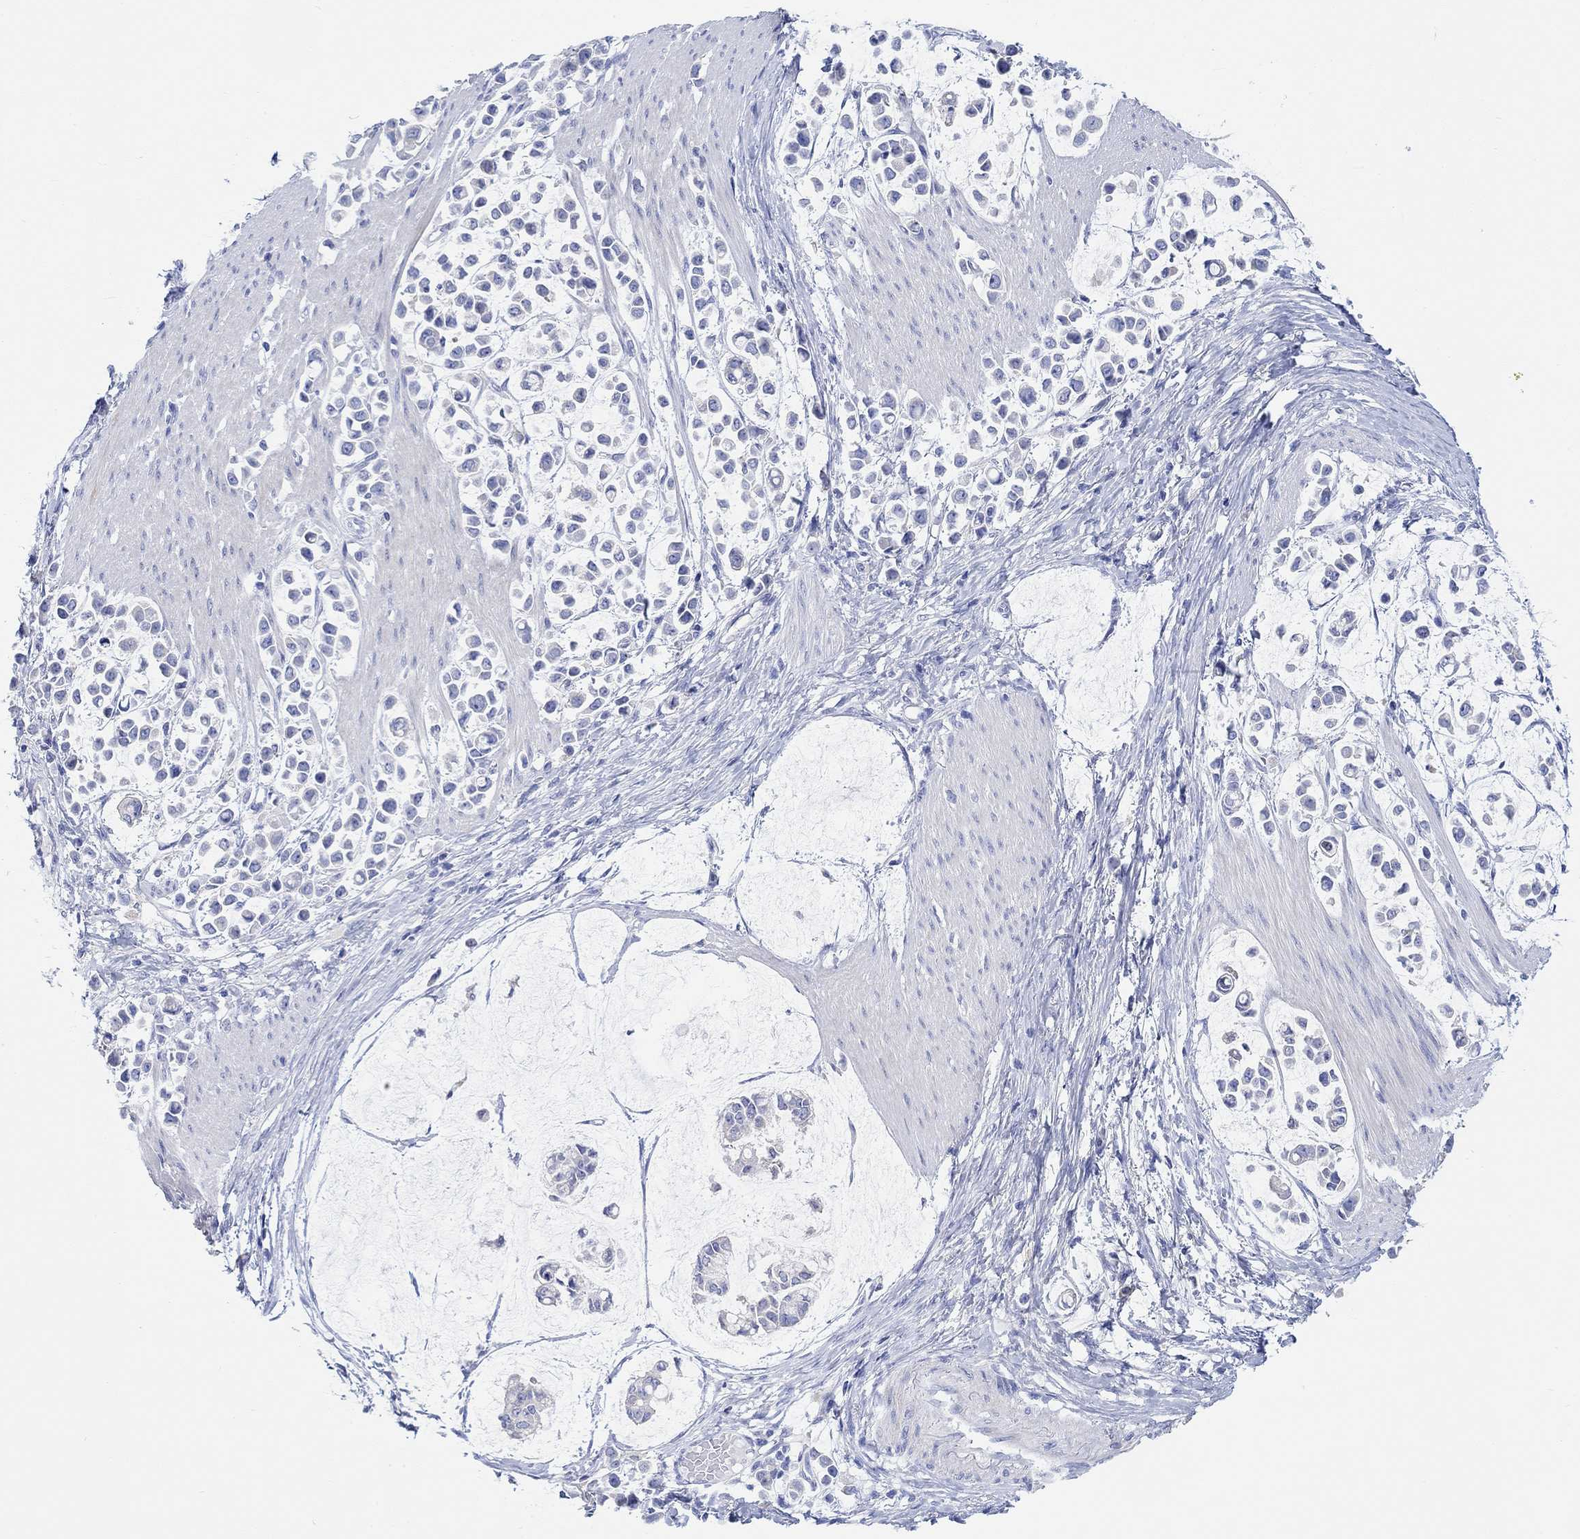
{"staining": {"intensity": "negative", "quantity": "none", "location": "none"}, "tissue": "stomach cancer", "cell_type": "Tumor cells", "image_type": "cancer", "snomed": [{"axis": "morphology", "description": "Adenocarcinoma, NOS"}, {"axis": "topography", "description": "Stomach"}], "caption": "High magnification brightfield microscopy of adenocarcinoma (stomach) stained with DAB (3,3'-diaminobenzidine) (brown) and counterstained with hematoxylin (blue): tumor cells show no significant positivity.", "gene": "REEP6", "patient": {"sex": "male", "age": 82}}